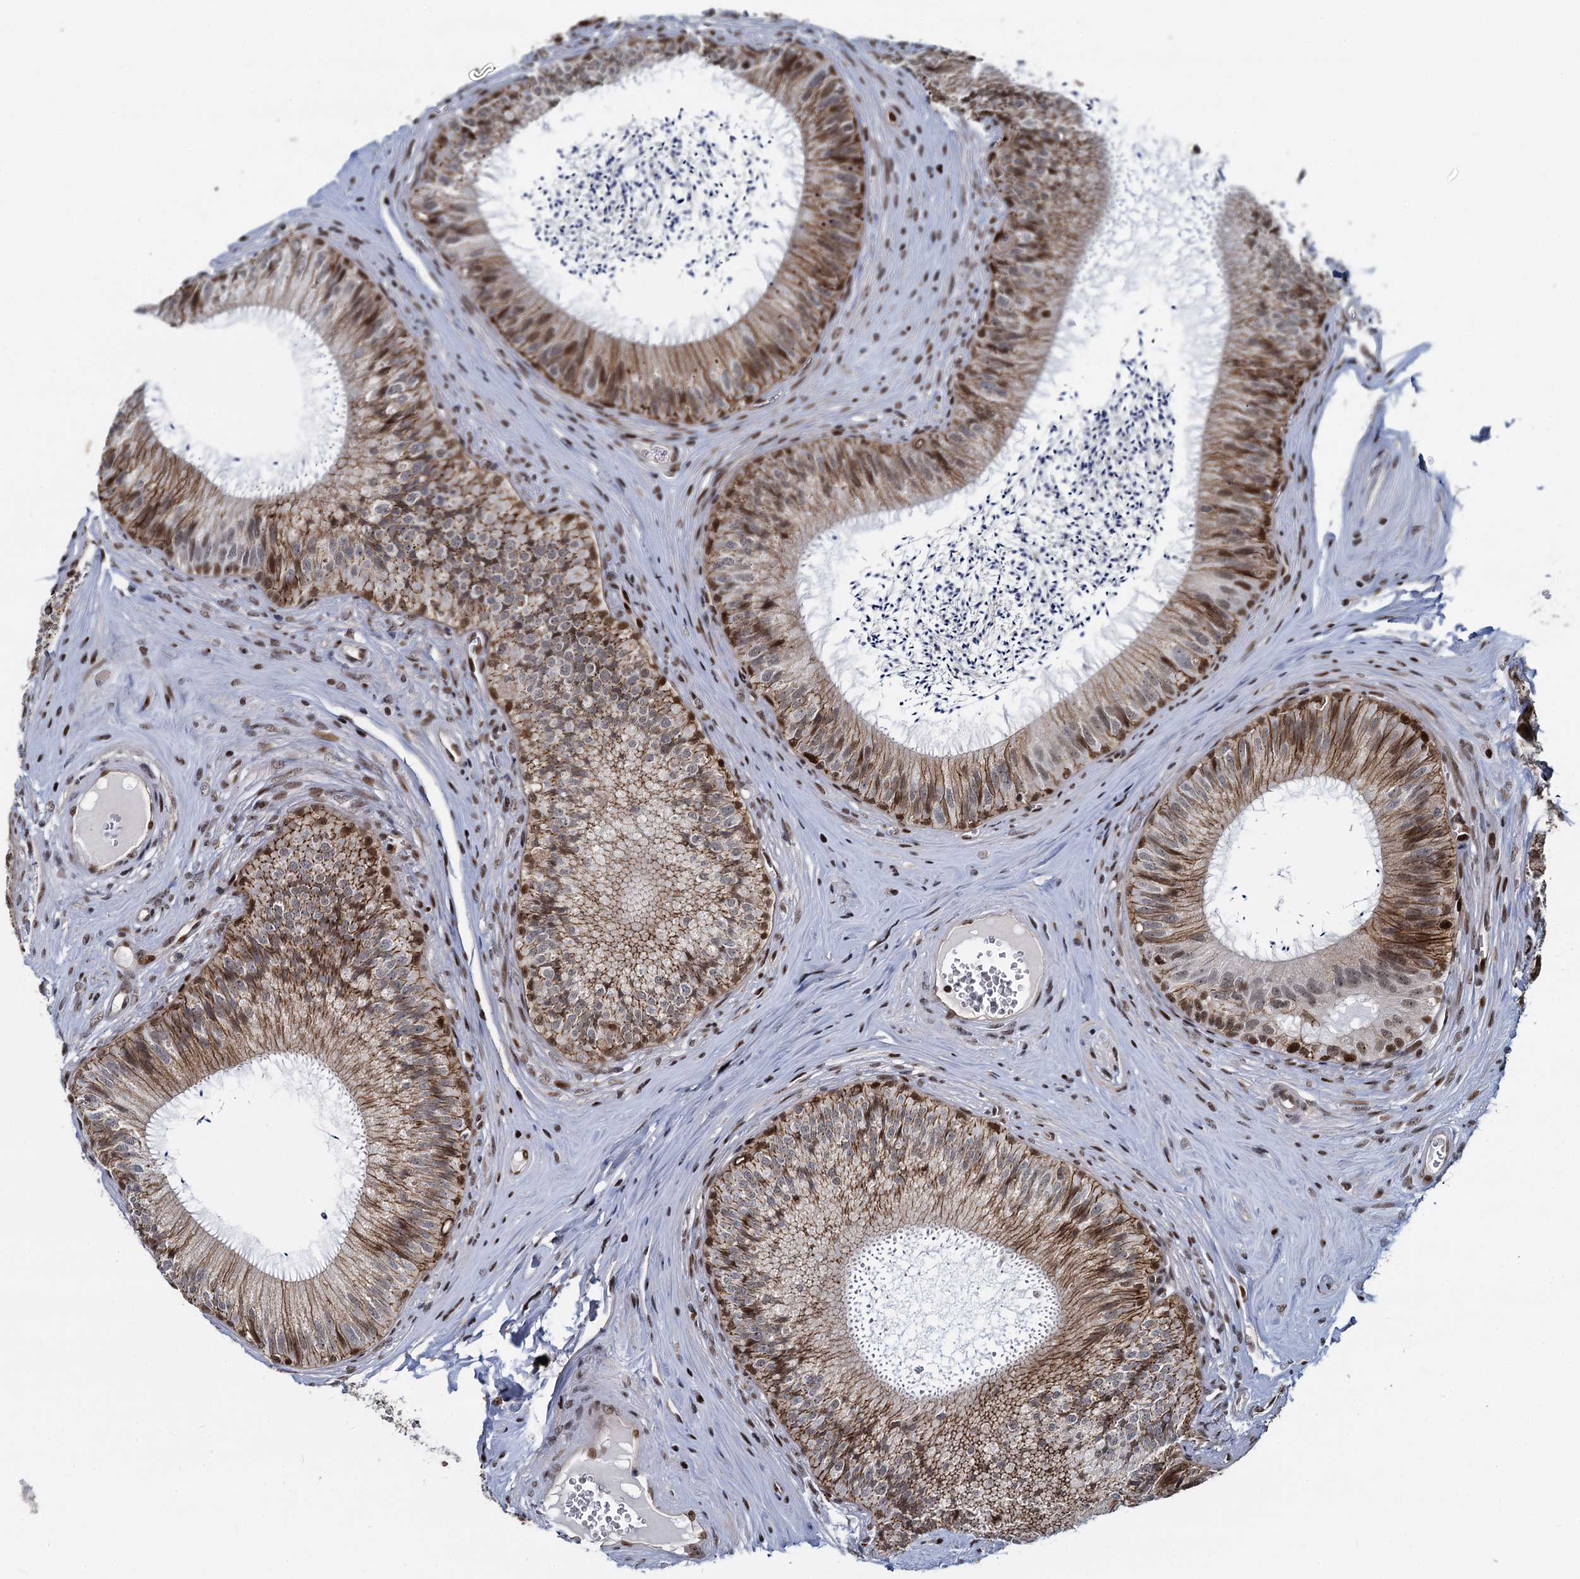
{"staining": {"intensity": "moderate", "quantity": "25%-75%", "location": "nuclear"}, "tissue": "epididymis", "cell_type": "Glandular cells", "image_type": "normal", "snomed": [{"axis": "morphology", "description": "Normal tissue, NOS"}, {"axis": "topography", "description": "Epididymis"}], "caption": "An immunohistochemistry (IHC) histopathology image of normal tissue is shown. Protein staining in brown shows moderate nuclear positivity in epididymis within glandular cells.", "gene": "ANKRD49", "patient": {"sex": "male", "age": 46}}